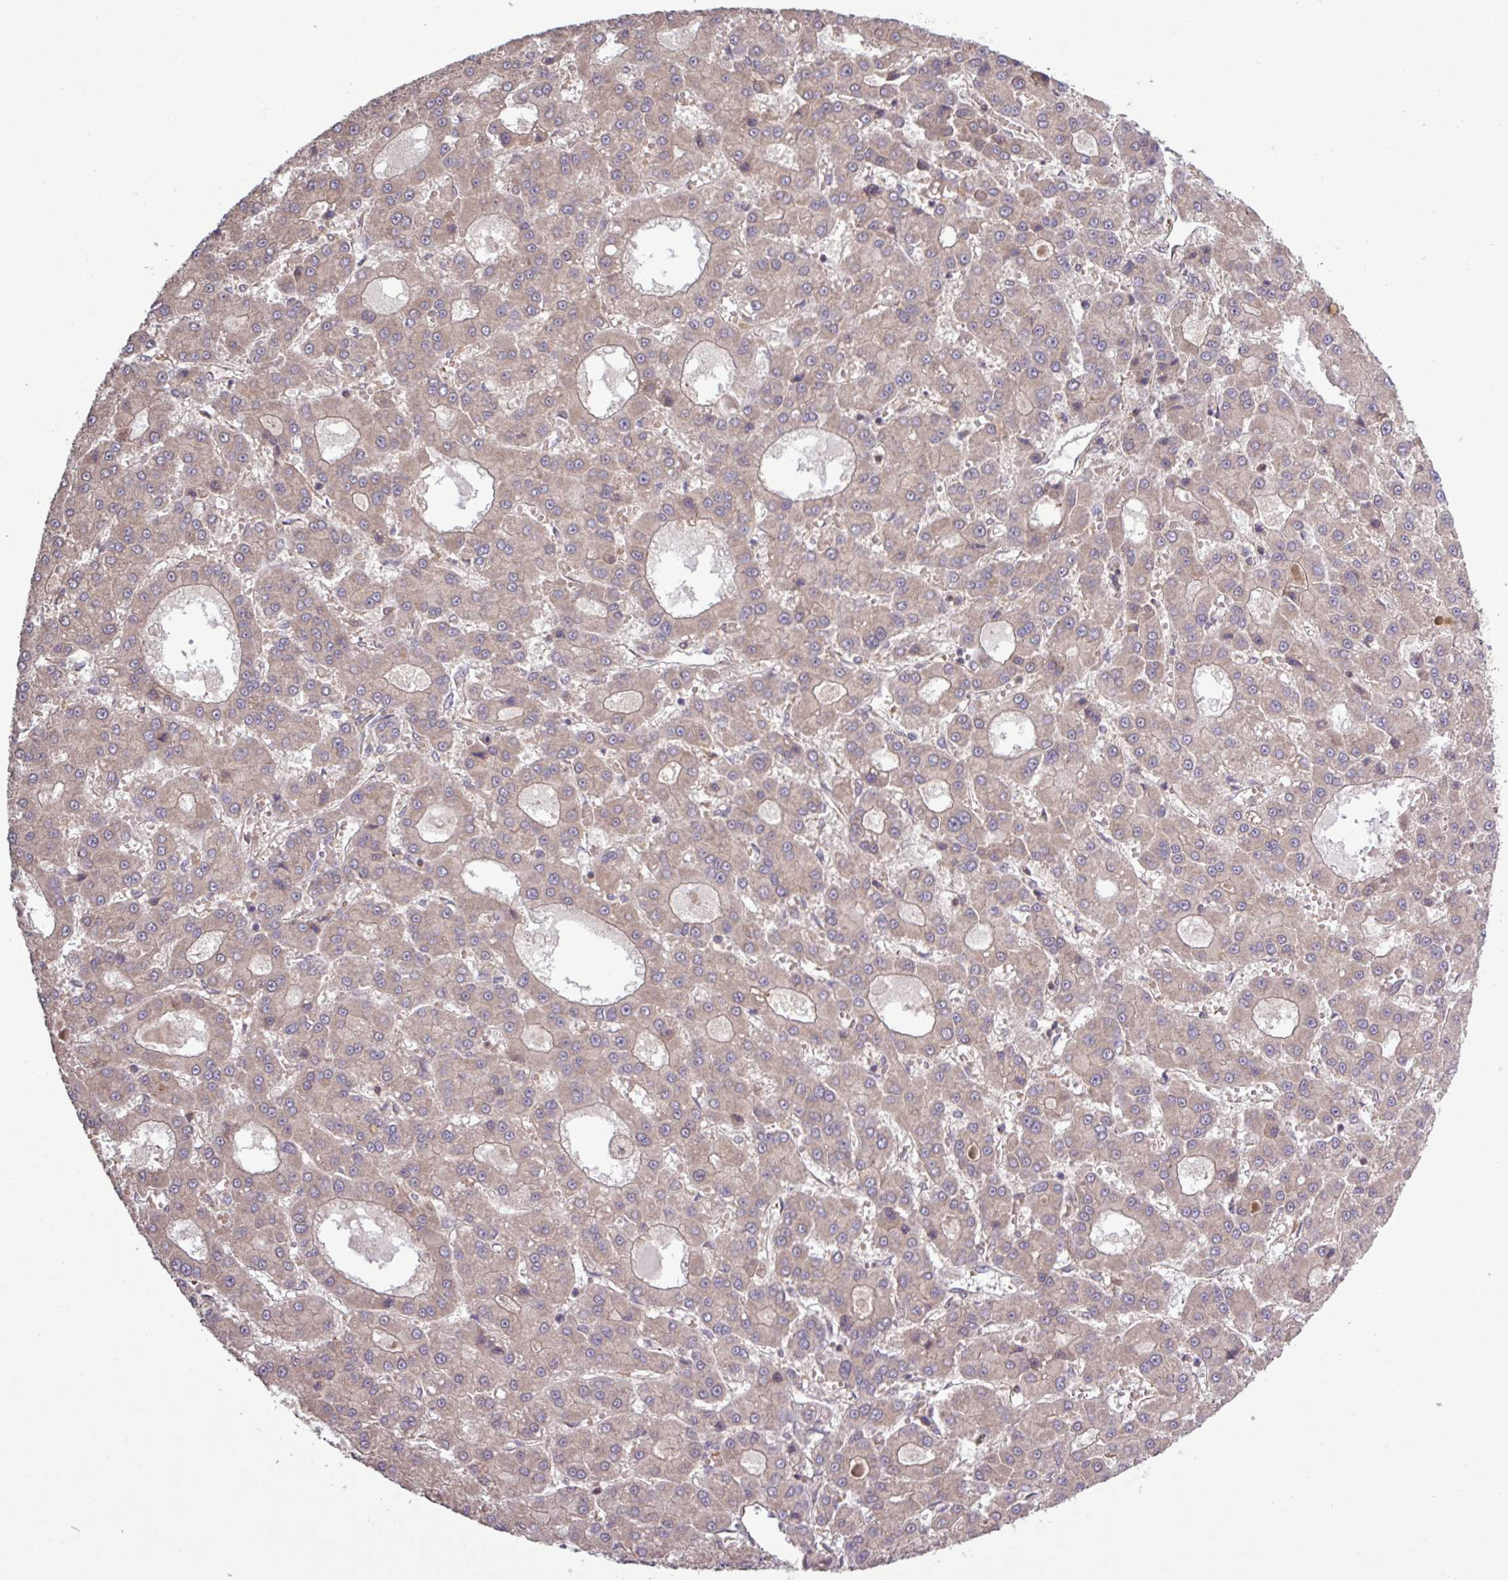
{"staining": {"intensity": "weak", "quantity": ">75%", "location": "cytoplasmic/membranous"}, "tissue": "liver cancer", "cell_type": "Tumor cells", "image_type": "cancer", "snomed": [{"axis": "morphology", "description": "Carcinoma, Hepatocellular, NOS"}, {"axis": "topography", "description": "Liver"}], "caption": "Human hepatocellular carcinoma (liver) stained with a brown dye displays weak cytoplasmic/membranous positive positivity in about >75% of tumor cells.", "gene": "TRABD2A", "patient": {"sex": "male", "age": 70}}